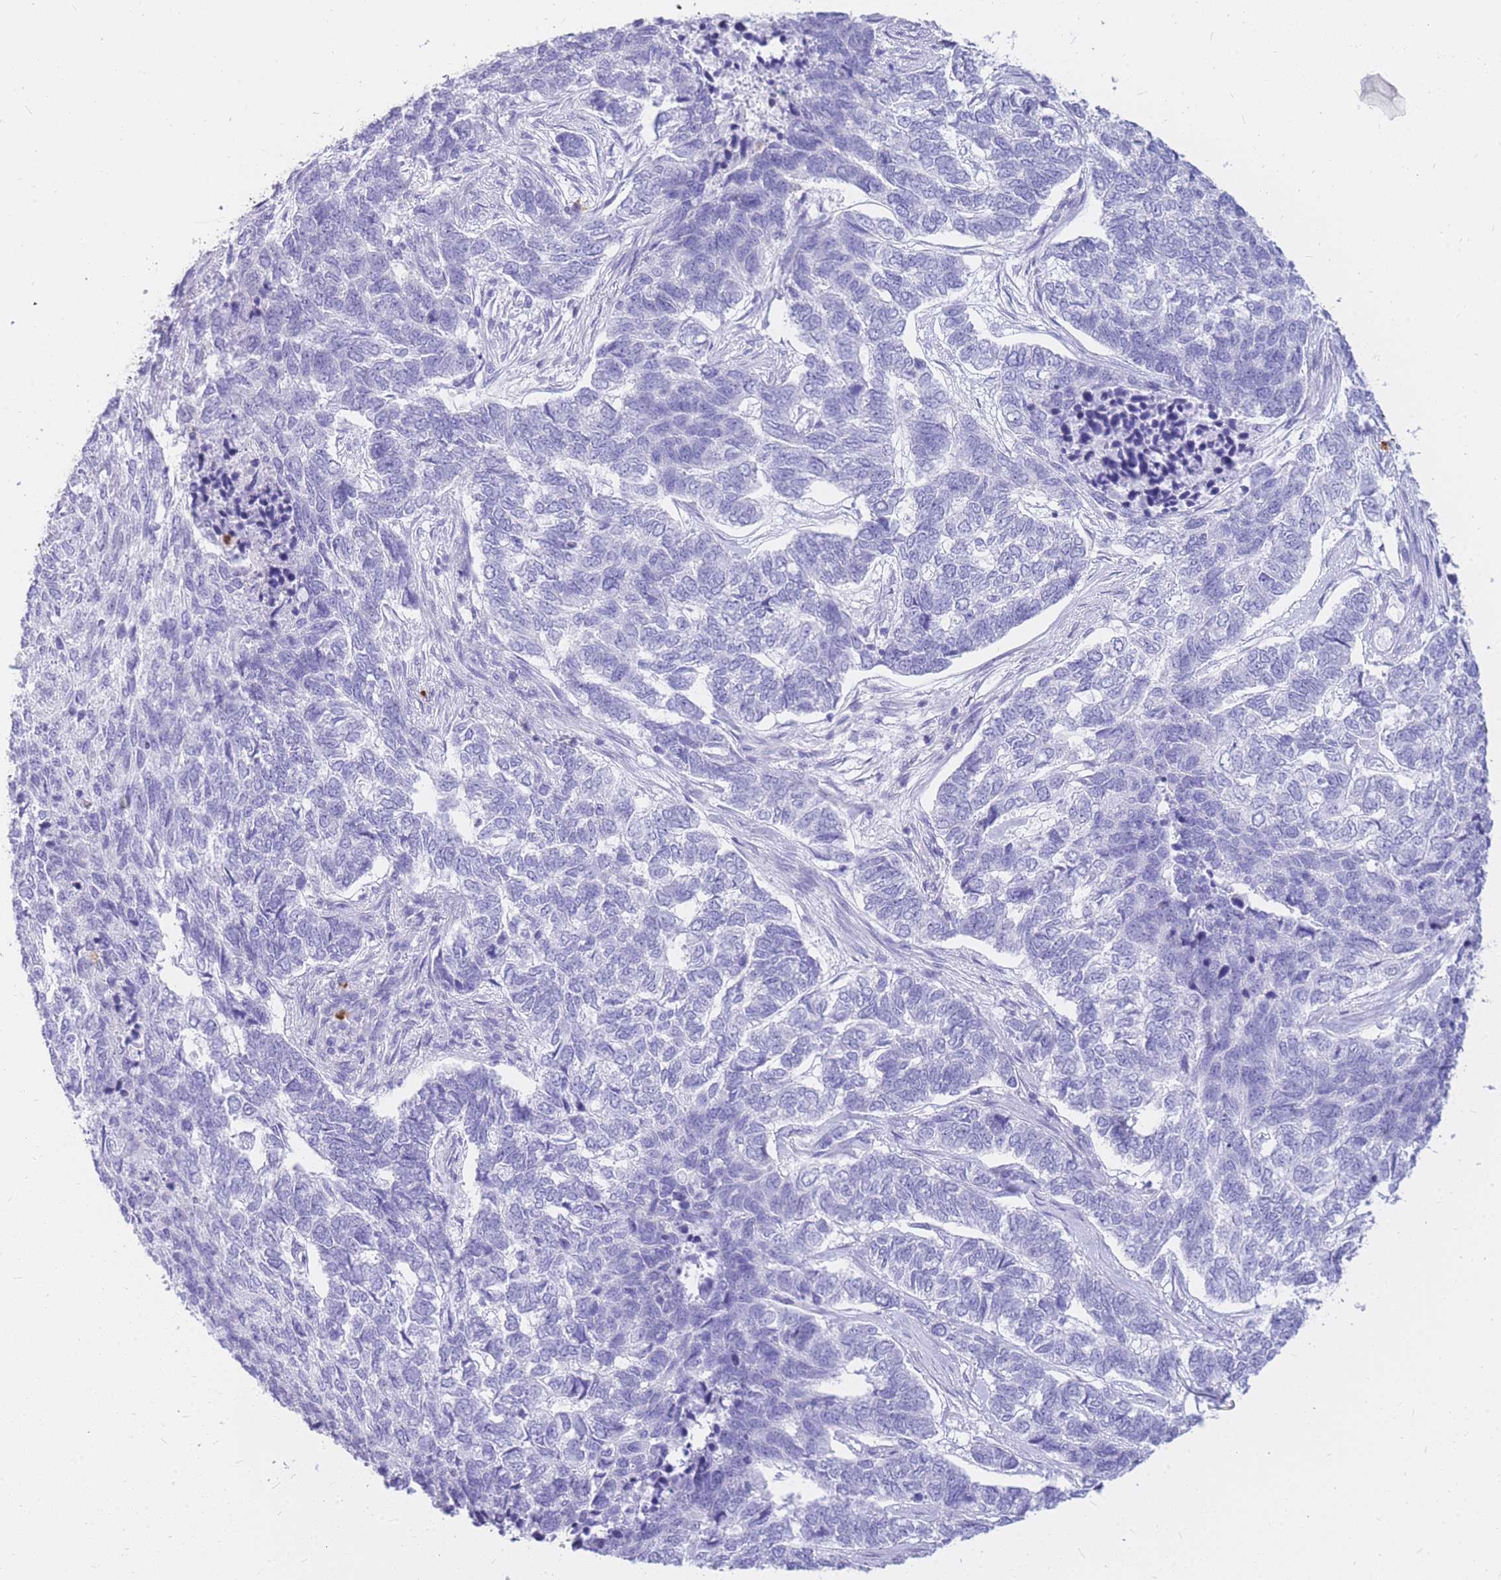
{"staining": {"intensity": "negative", "quantity": "none", "location": "none"}, "tissue": "skin cancer", "cell_type": "Tumor cells", "image_type": "cancer", "snomed": [{"axis": "morphology", "description": "Basal cell carcinoma"}, {"axis": "topography", "description": "Skin"}], "caption": "There is no significant expression in tumor cells of skin cancer (basal cell carcinoma).", "gene": "HERC1", "patient": {"sex": "female", "age": 65}}